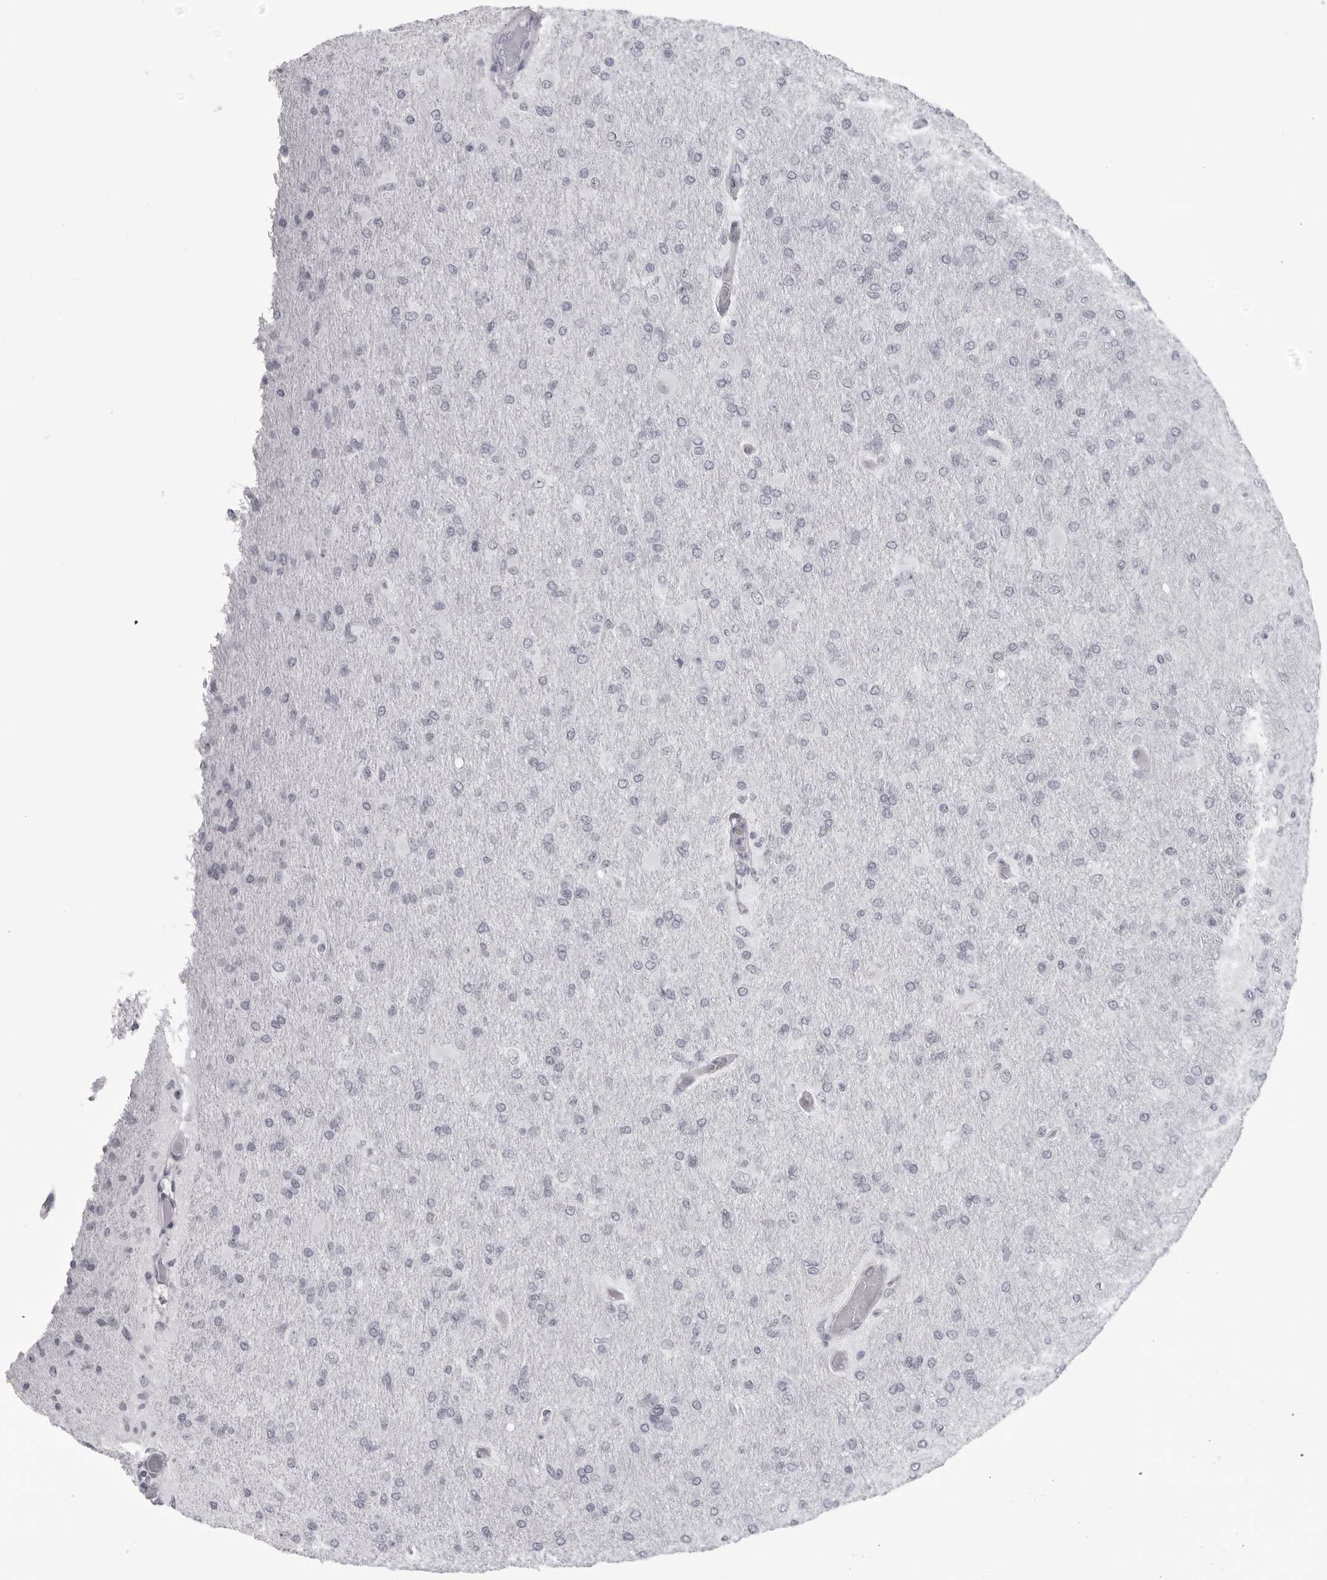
{"staining": {"intensity": "negative", "quantity": "none", "location": "none"}, "tissue": "glioma", "cell_type": "Tumor cells", "image_type": "cancer", "snomed": [{"axis": "morphology", "description": "Glioma, malignant, High grade"}, {"axis": "topography", "description": "Cerebral cortex"}], "caption": "There is no significant staining in tumor cells of malignant high-grade glioma.", "gene": "ESPN", "patient": {"sex": "female", "age": 36}}